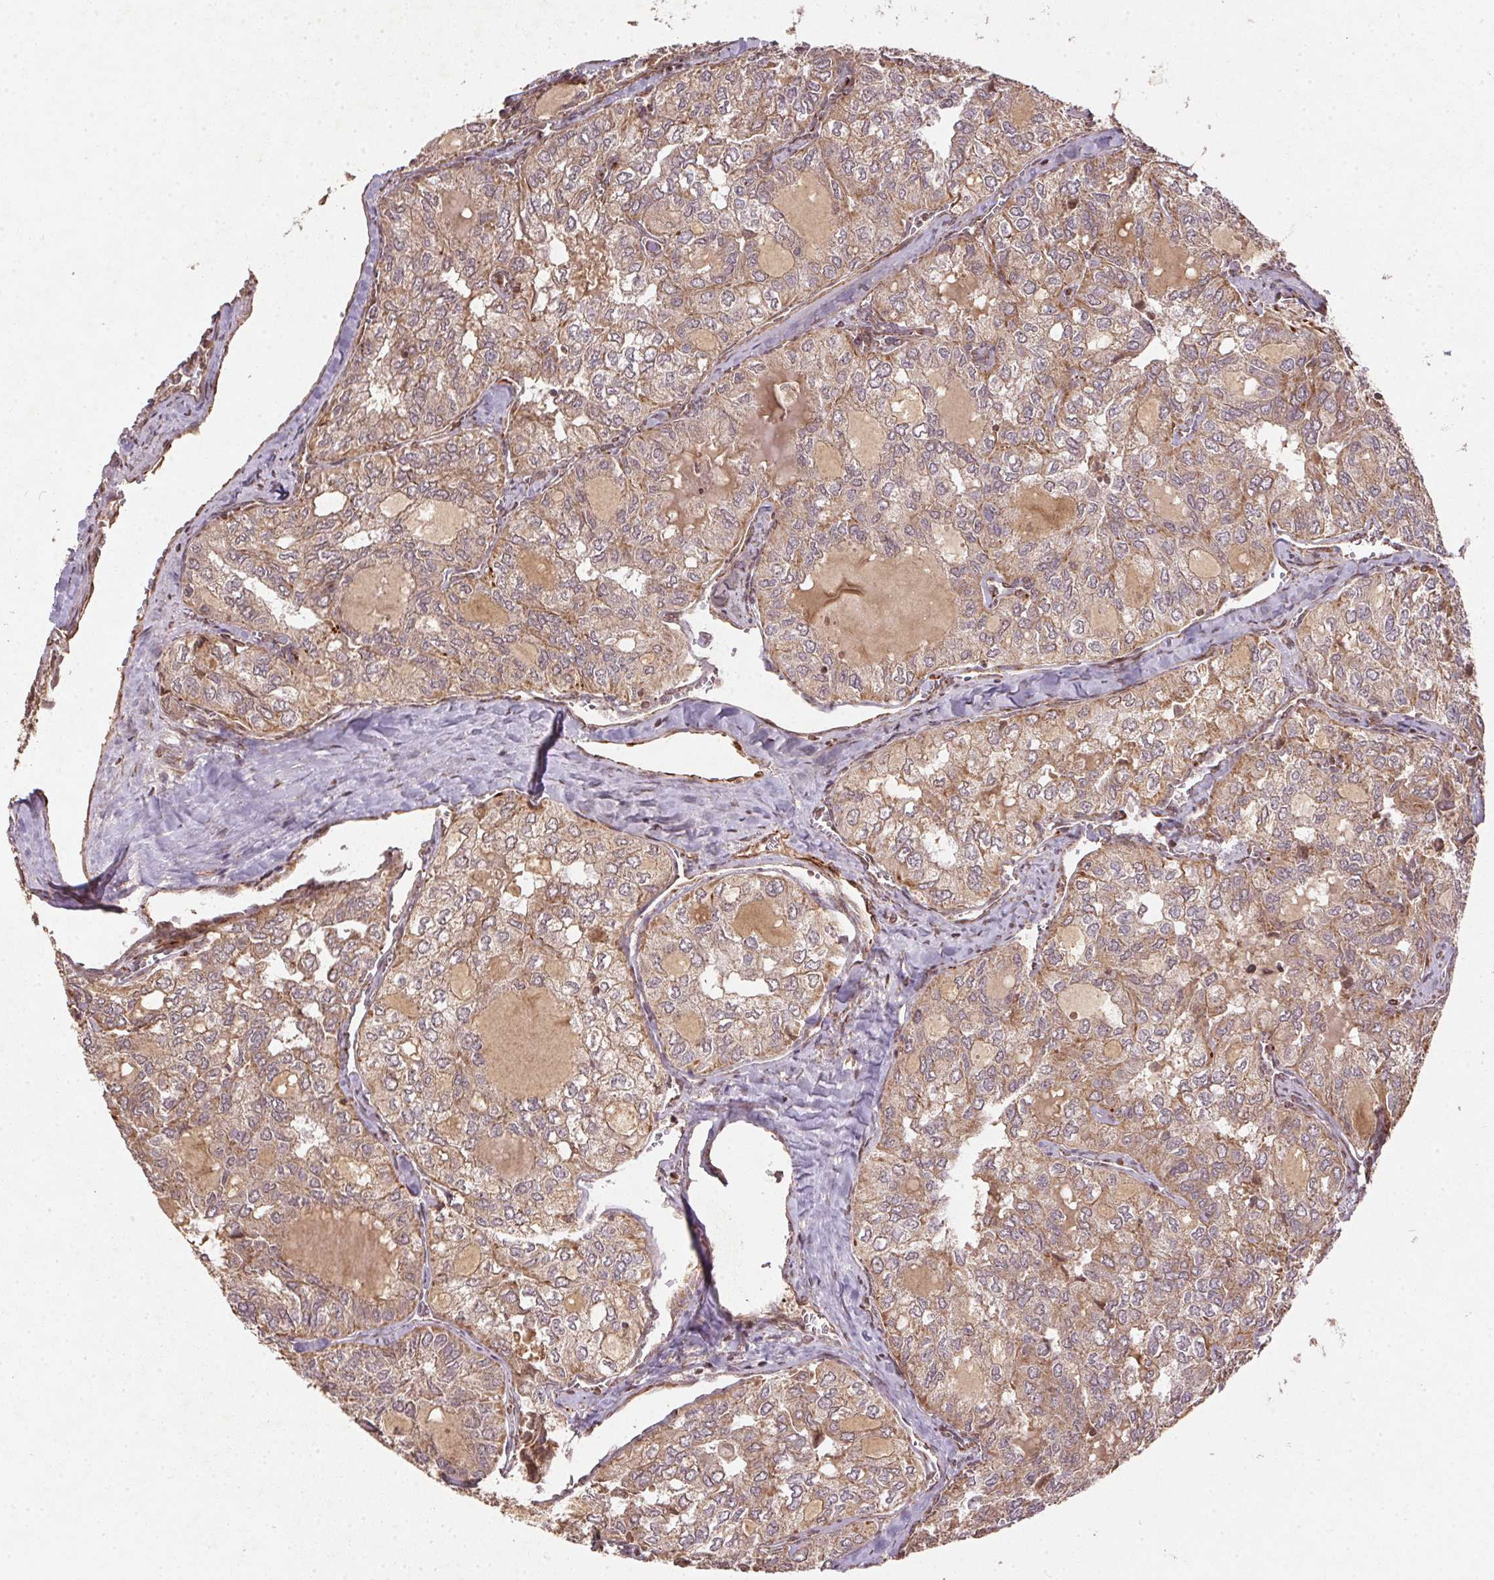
{"staining": {"intensity": "weak", "quantity": ">75%", "location": "cytoplasmic/membranous"}, "tissue": "thyroid cancer", "cell_type": "Tumor cells", "image_type": "cancer", "snomed": [{"axis": "morphology", "description": "Follicular adenoma carcinoma, NOS"}, {"axis": "topography", "description": "Thyroid gland"}], "caption": "Protein staining displays weak cytoplasmic/membranous expression in about >75% of tumor cells in thyroid cancer (follicular adenoma carcinoma). The staining was performed using DAB (3,3'-diaminobenzidine), with brown indicating positive protein expression. Nuclei are stained blue with hematoxylin.", "gene": "SPRED2", "patient": {"sex": "male", "age": 75}}